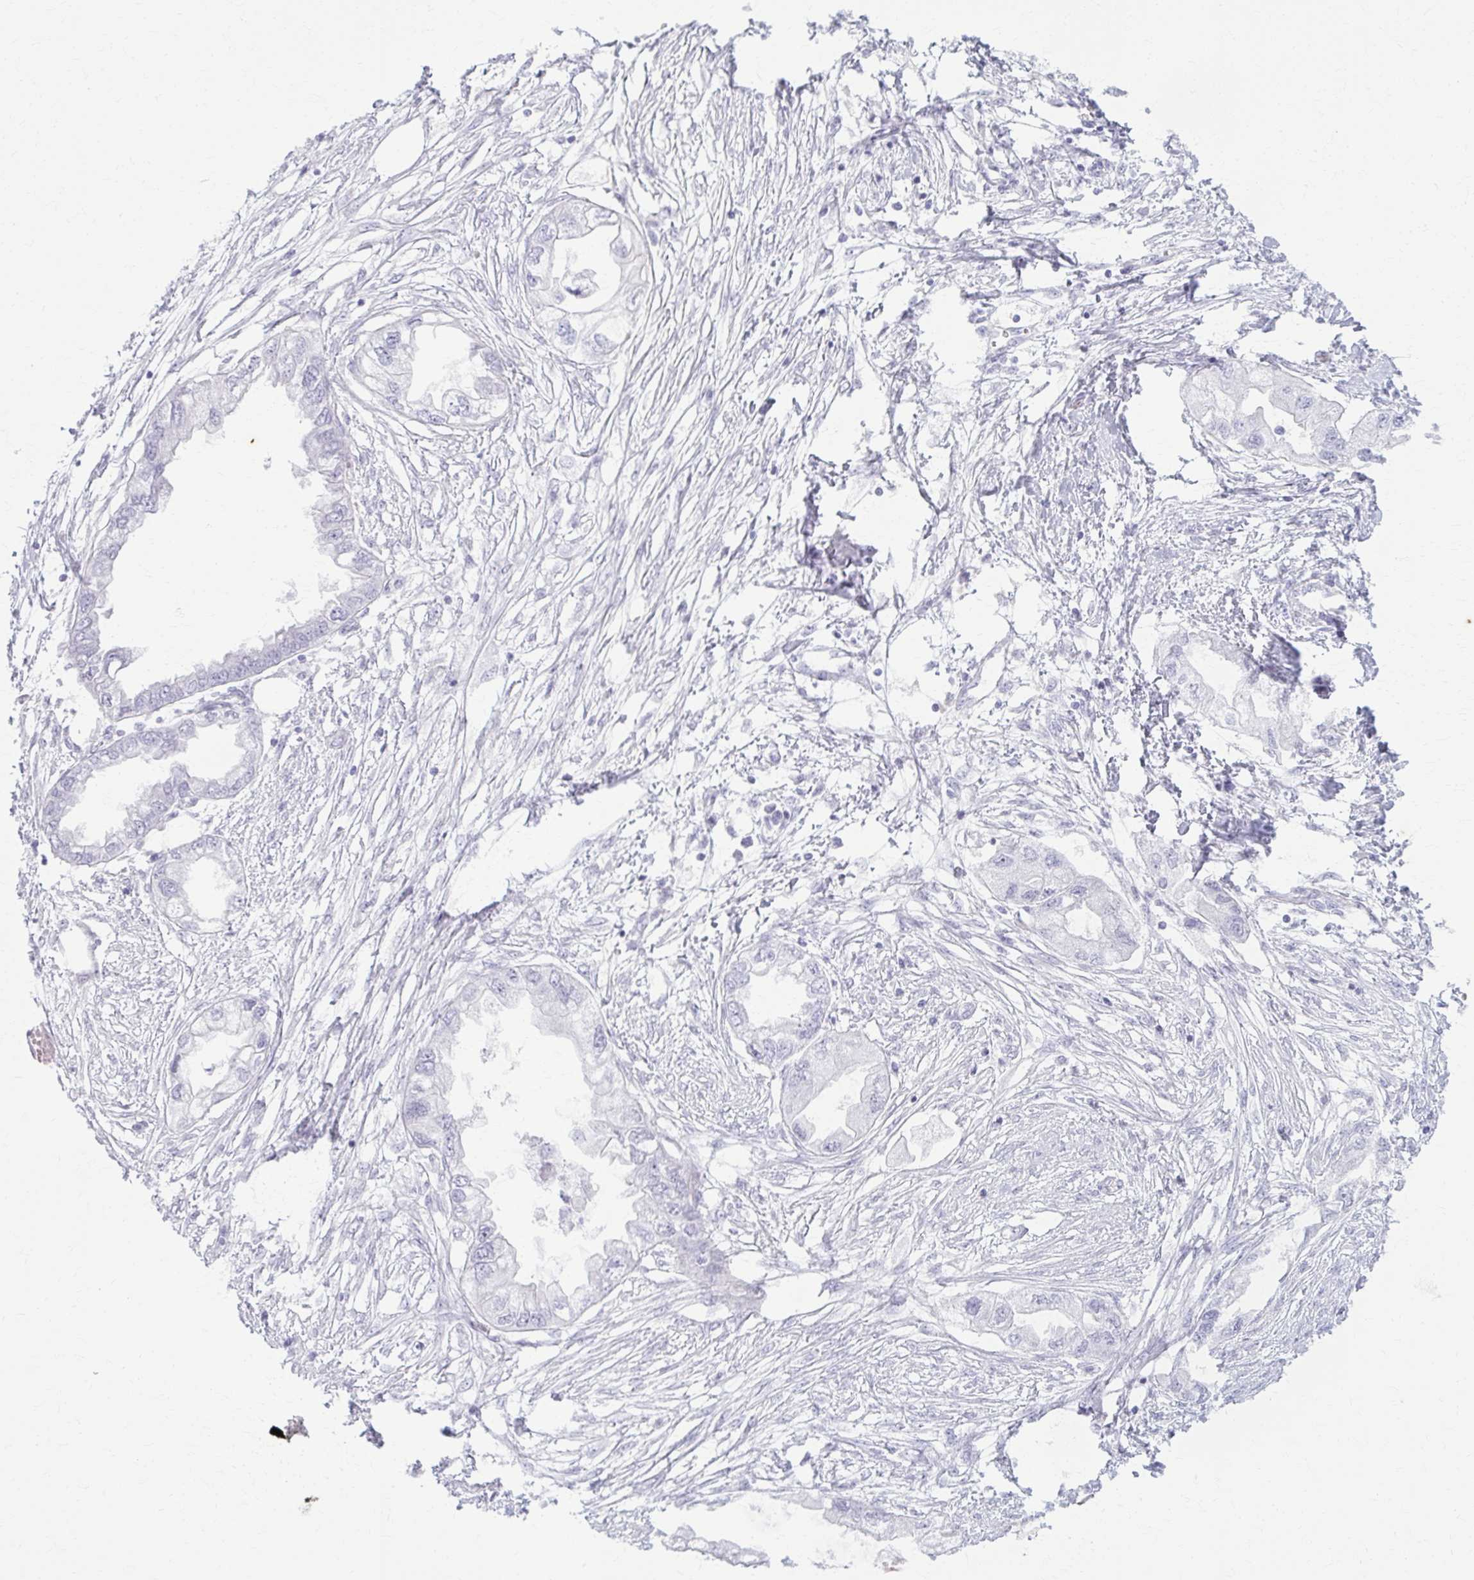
{"staining": {"intensity": "negative", "quantity": "none", "location": "none"}, "tissue": "endometrial cancer", "cell_type": "Tumor cells", "image_type": "cancer", "snomed": [{"axis": "morphology", "description": "Adenocarcinoma, NOS"}, {"axis": "morphology", "description": "Adenocarcinoma, metastatic, NOS"}, {"axis": "topography", "description": "Adipose tissue"}, {"axis": "topography", "description": "Endometrium"}], "caption": "Immunohistochemistry (IHC) of metastatic adenocarcinoma (endometrial) exhibits no staining in tumor cells. (DAB (3,3'-diaminobenzidine) immunohistochemistry (IHC), high magnification).", "gene": "KRT5", "patient": {"sex": "female", "age": 67}}